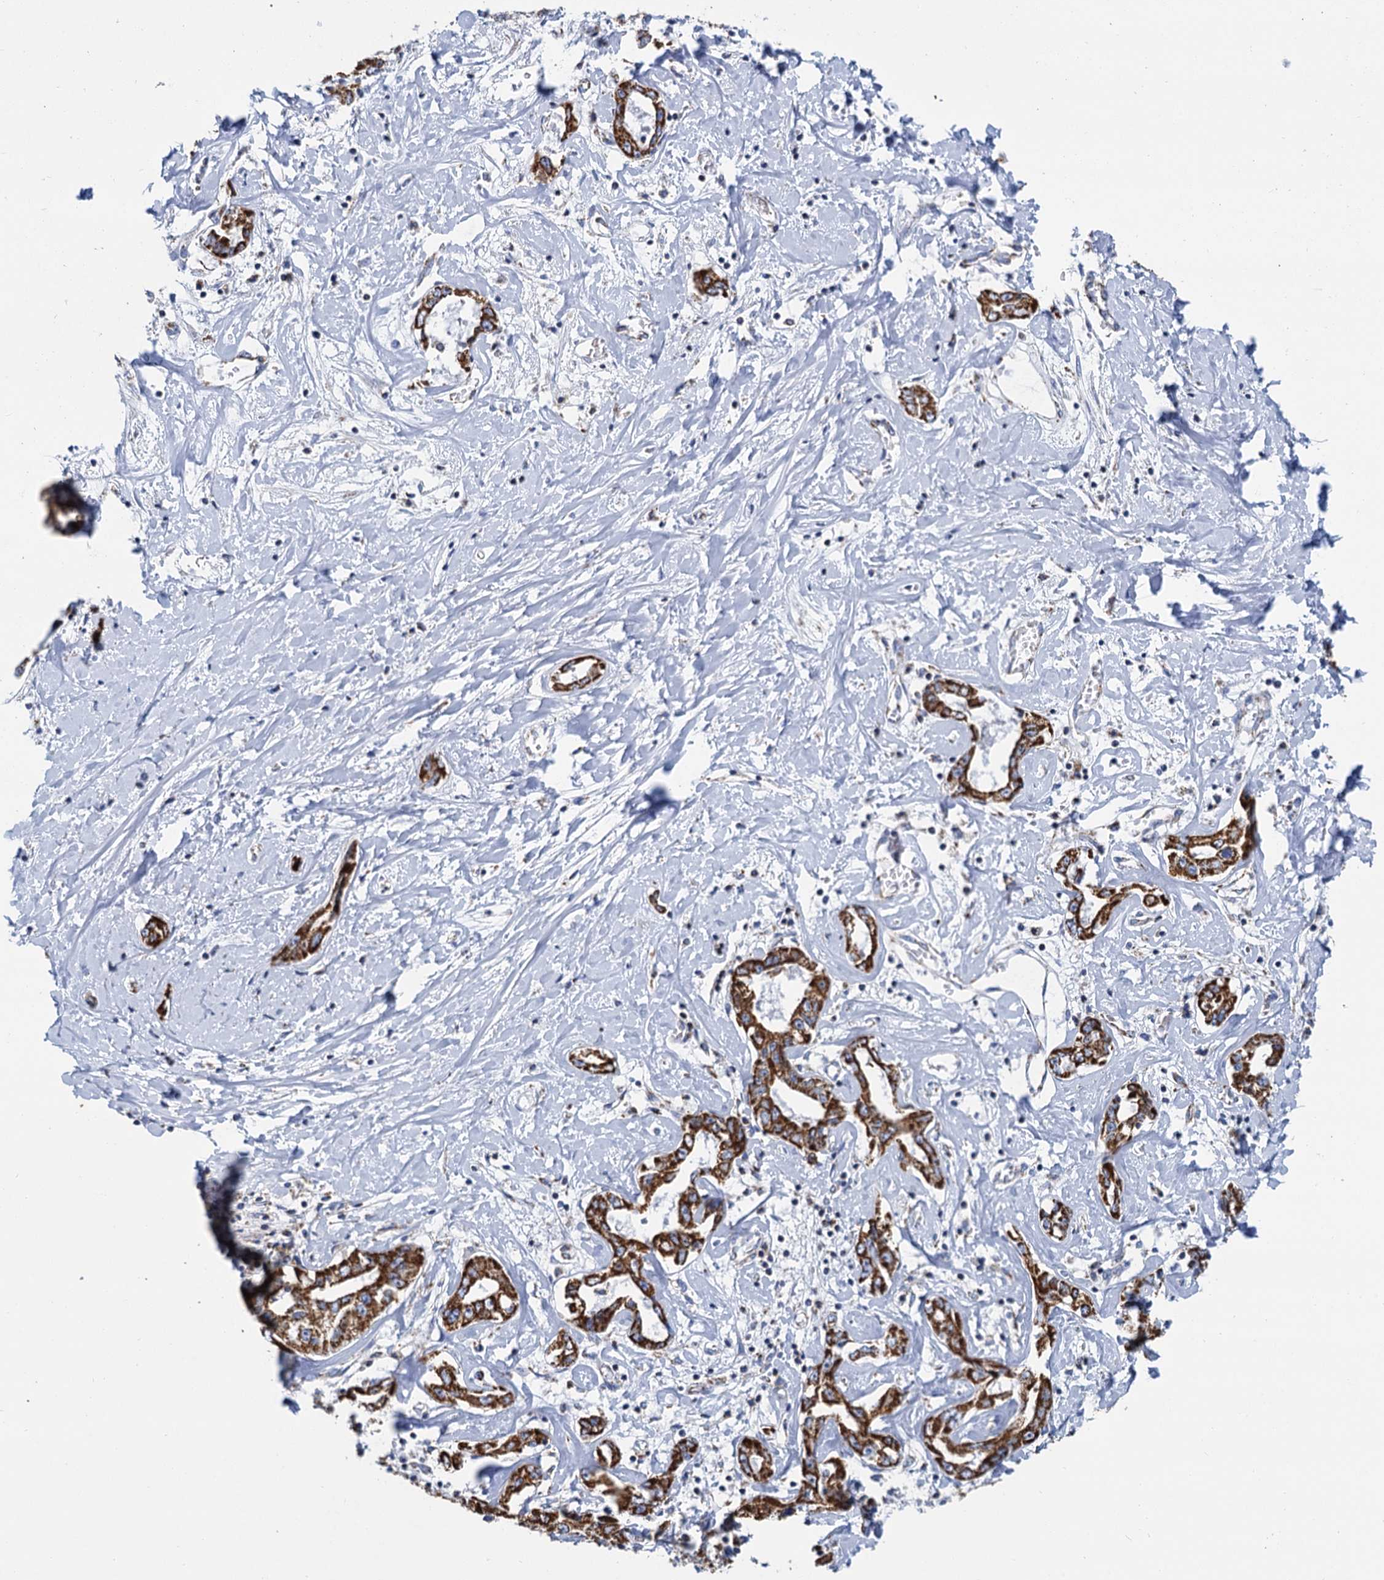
{"staining": {"intensity": "strong", "quantity": ">75%", "location": "cytoplasmic/membranous"}, "tissue": "liver cancer", "cell_type": "Tumor cells", "image_type": "cancer", "snomed": [{"axis": "morphology", "description": "Cholangiocarcinoma"}, {"axis": "topography", "description": "Liver"}], "caption": "Protein expression analysis of liver cancer displays strong cytoplasmic/membranous expression in about >75% of tumor cells. (brown staining indicates protein expression, while blue staining denotes nuclei).", "gene": "CCP110", "patient": {"sex": "male", "age": 59}}